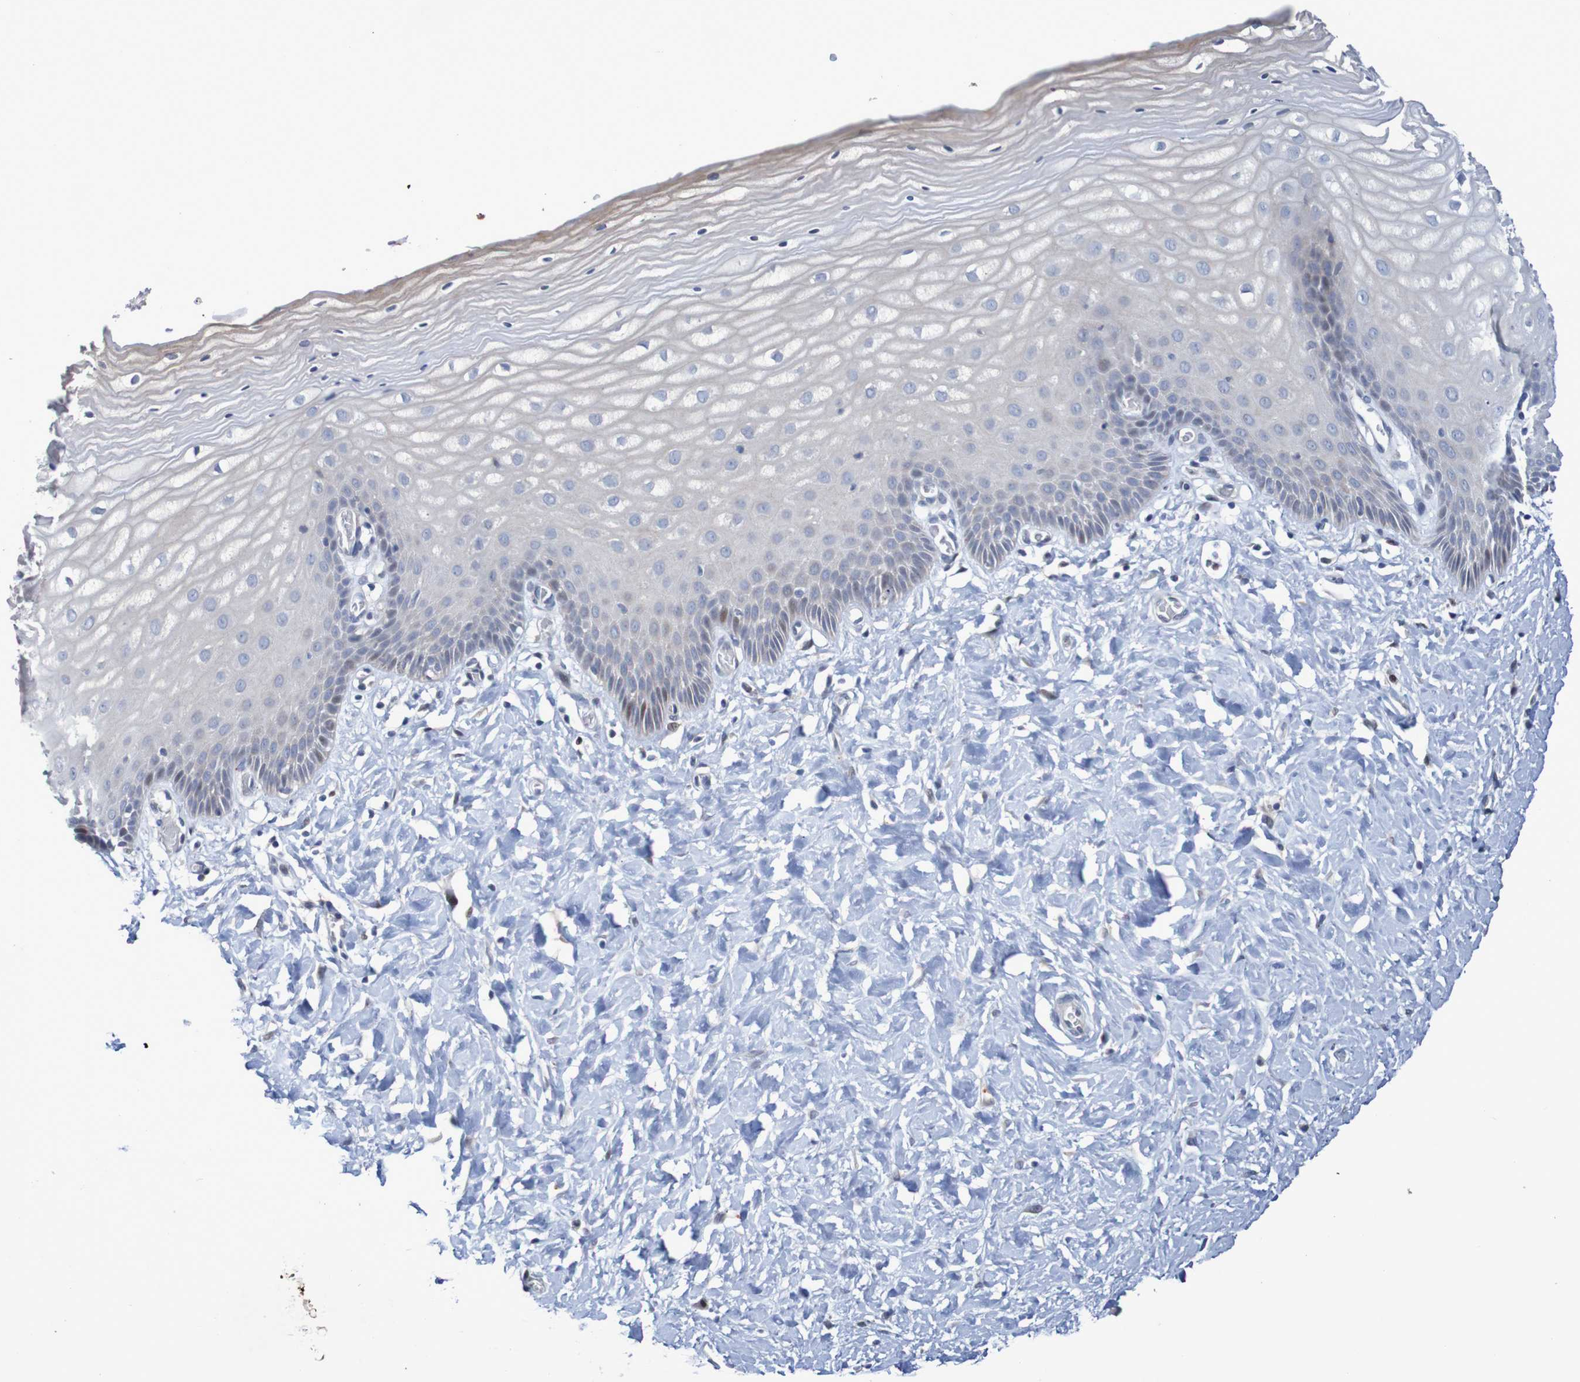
{"staining": {"intensity": "weak", "quantity": ">75%", "location": "cytoplasmic/membranous"}, "tissue": "cervix", "cell_type": "Glandular cells", "image_type": "normal", "snomed": [{"axis": "morphology", "description": "Normal tissue, NOS"}, {"axis": "topography", "description": "Cervix"}], "caption": "This photomicrograph displays IHC staining of benign human cervix, with low weak cytoplasmic/membranous expression in approximately >75% of glandular cells.", "gene": "FBP1", "patient": {"sex": "female", "age": 55}}